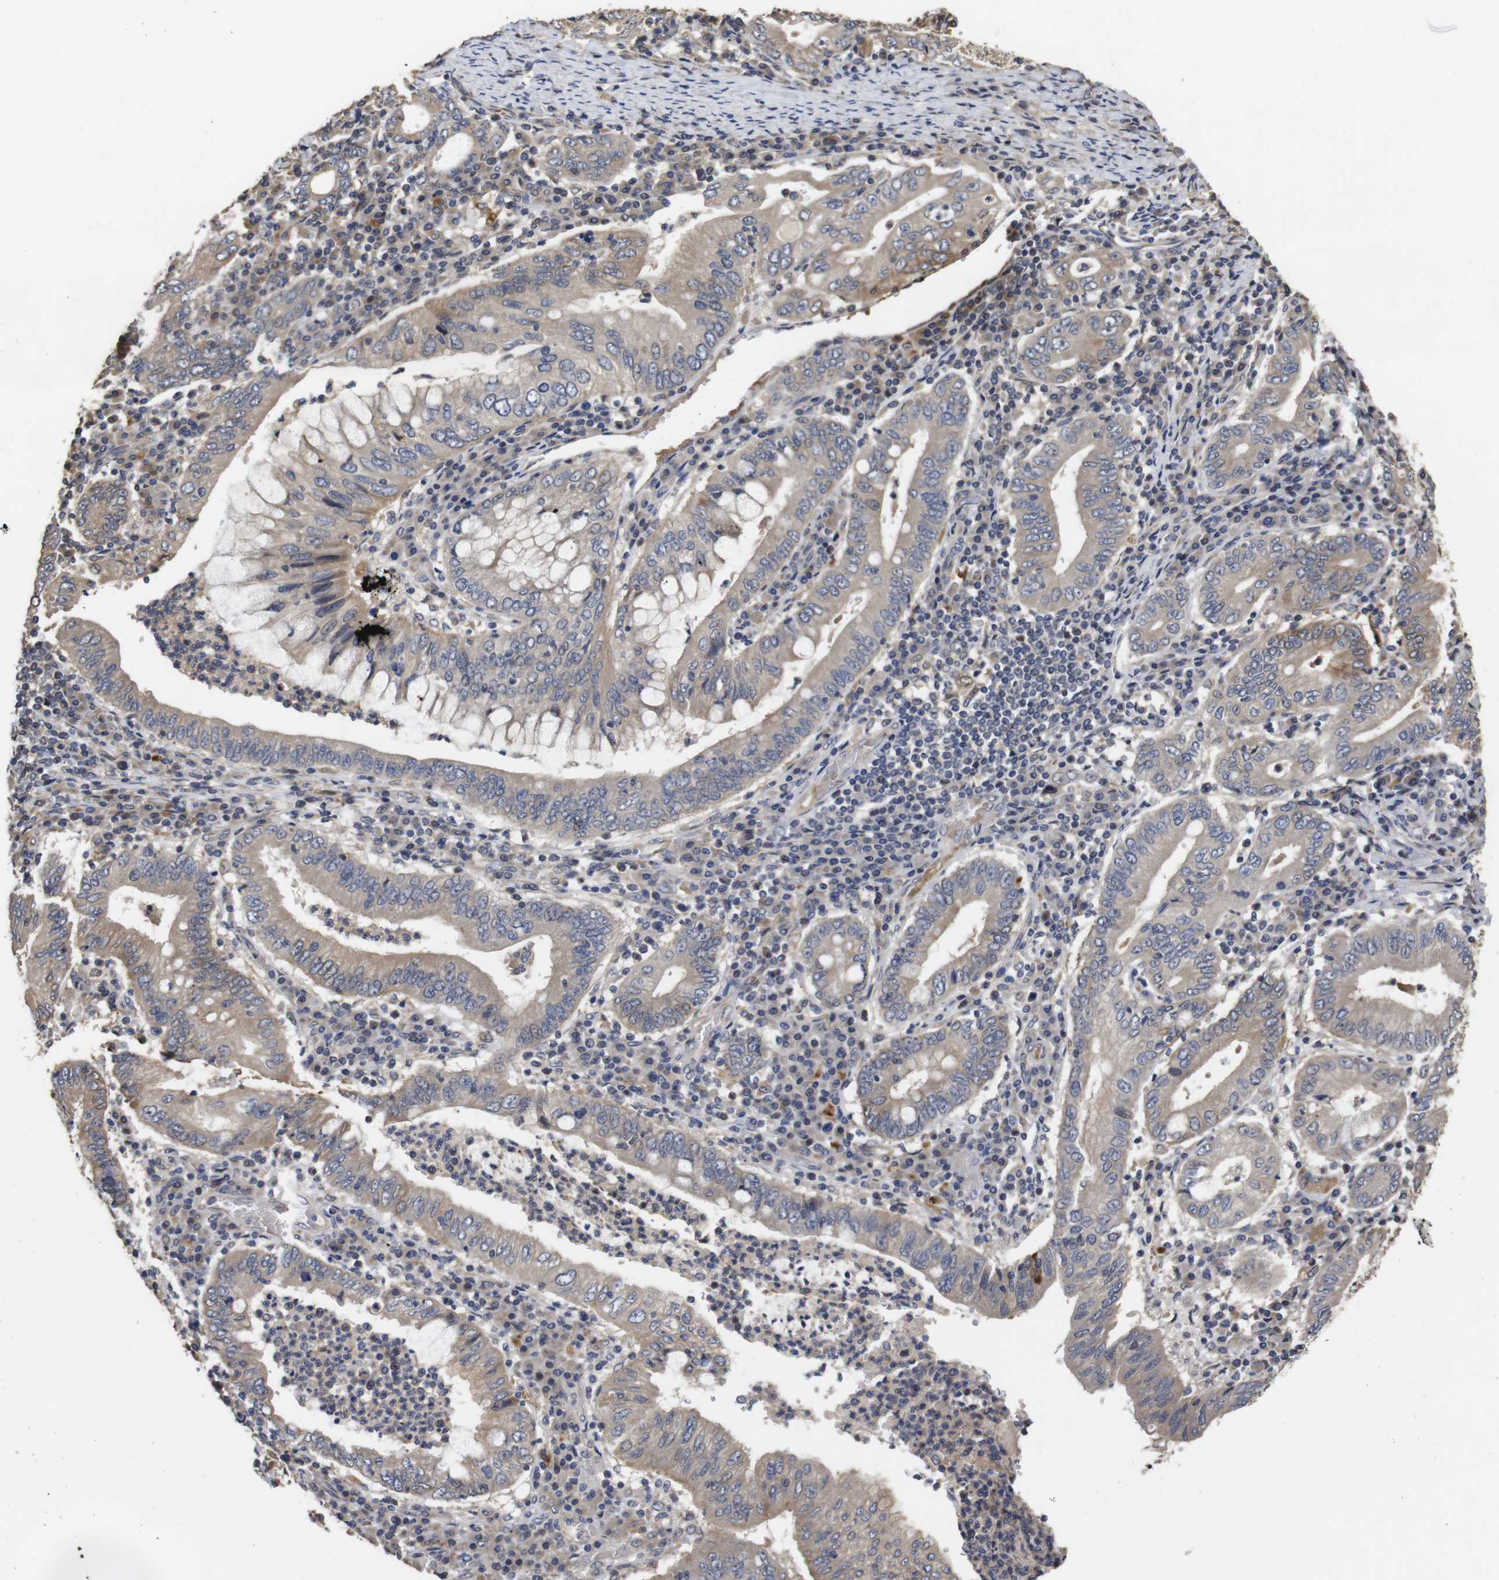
{"staining": {"intensity": "weak", "quantity": ">75%", "location": "cytoplasmic/membranous"}, "tissue": "stomach cancer", "cell_type": "Tumor cells", "image_type": "cancer", "snomed": [{"axis": "morphology", "description": "Normal tissue, NOS"}, {"axis": "morphology", "description": "Adenocarcinoma, NOS"}, {"axis": "topography", "description": "Esophagus"}, {"axis": "topography", "description": "Stomach, upper"}, {"axis": "topography", "description": "Peripheral nerve tissue"}], "caption": "DAB (3,3'-diaminobenzidine) immunohistochemical staining of stomach cancer reveals weak cytoplasmic/membranous protein staining in approximately >75% of tumor cells.", "gene": "PTPN14", "patient": {"sex": "male", "age": 62}}